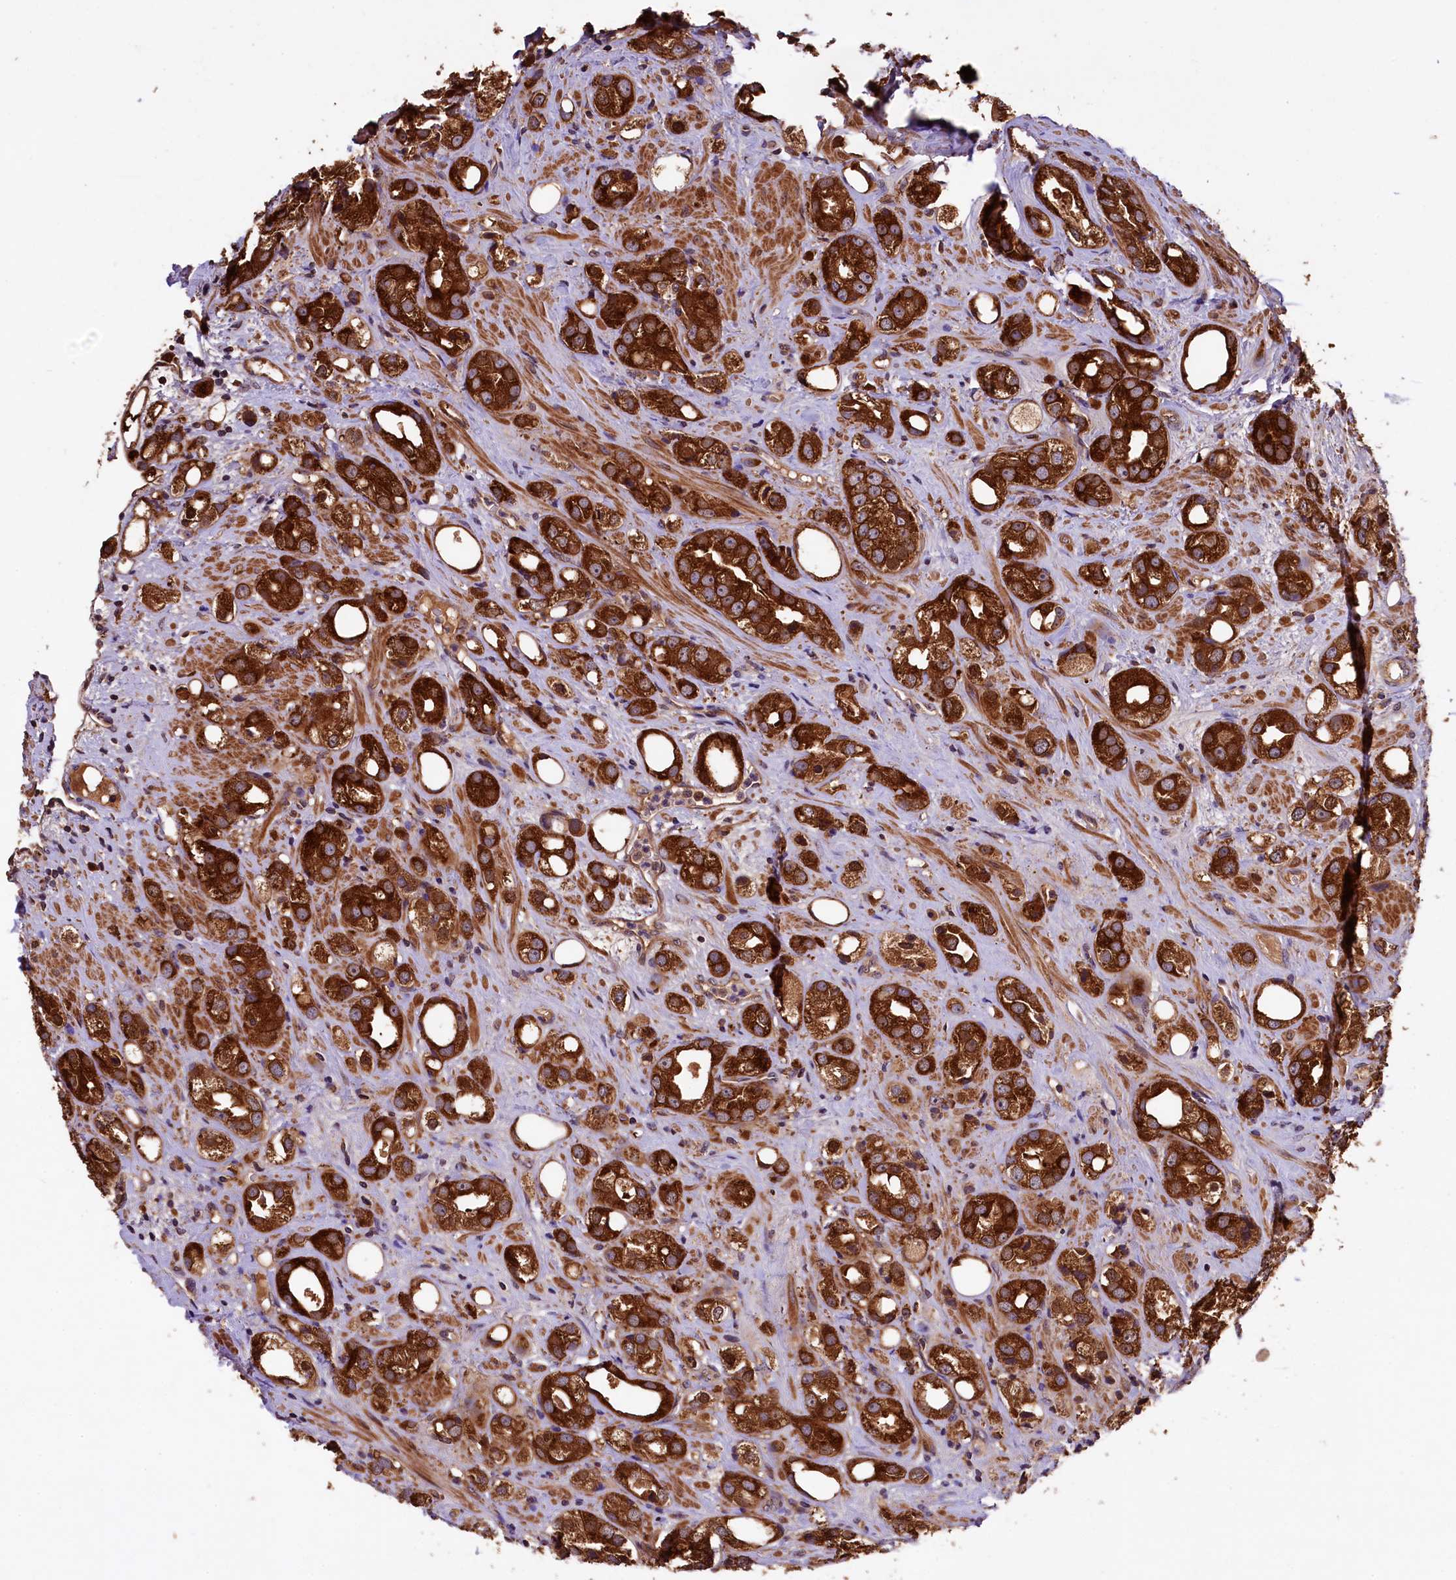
{"staining": {"intensity": "strong", "quantity": ">75%", "location": "cytoplasmic/membranous"}, "tissue": "prostate cancer", "cell_type": "Tumor cells", "image_type": "cancer", "snomed": [{"axis": "morphology", "description": "Adenocarcinoma, NOS"}, {"axis": "topography", "description": "Prostate"}], "caption": "Prostate cancer (adenocarcinoma) stained for a protein (brown) shows strong cytoplasmic/membranous positive expression in about >75% of tumor cells.", "gene": "KLC2", "patient": {"sex": "male", "age": 79}}